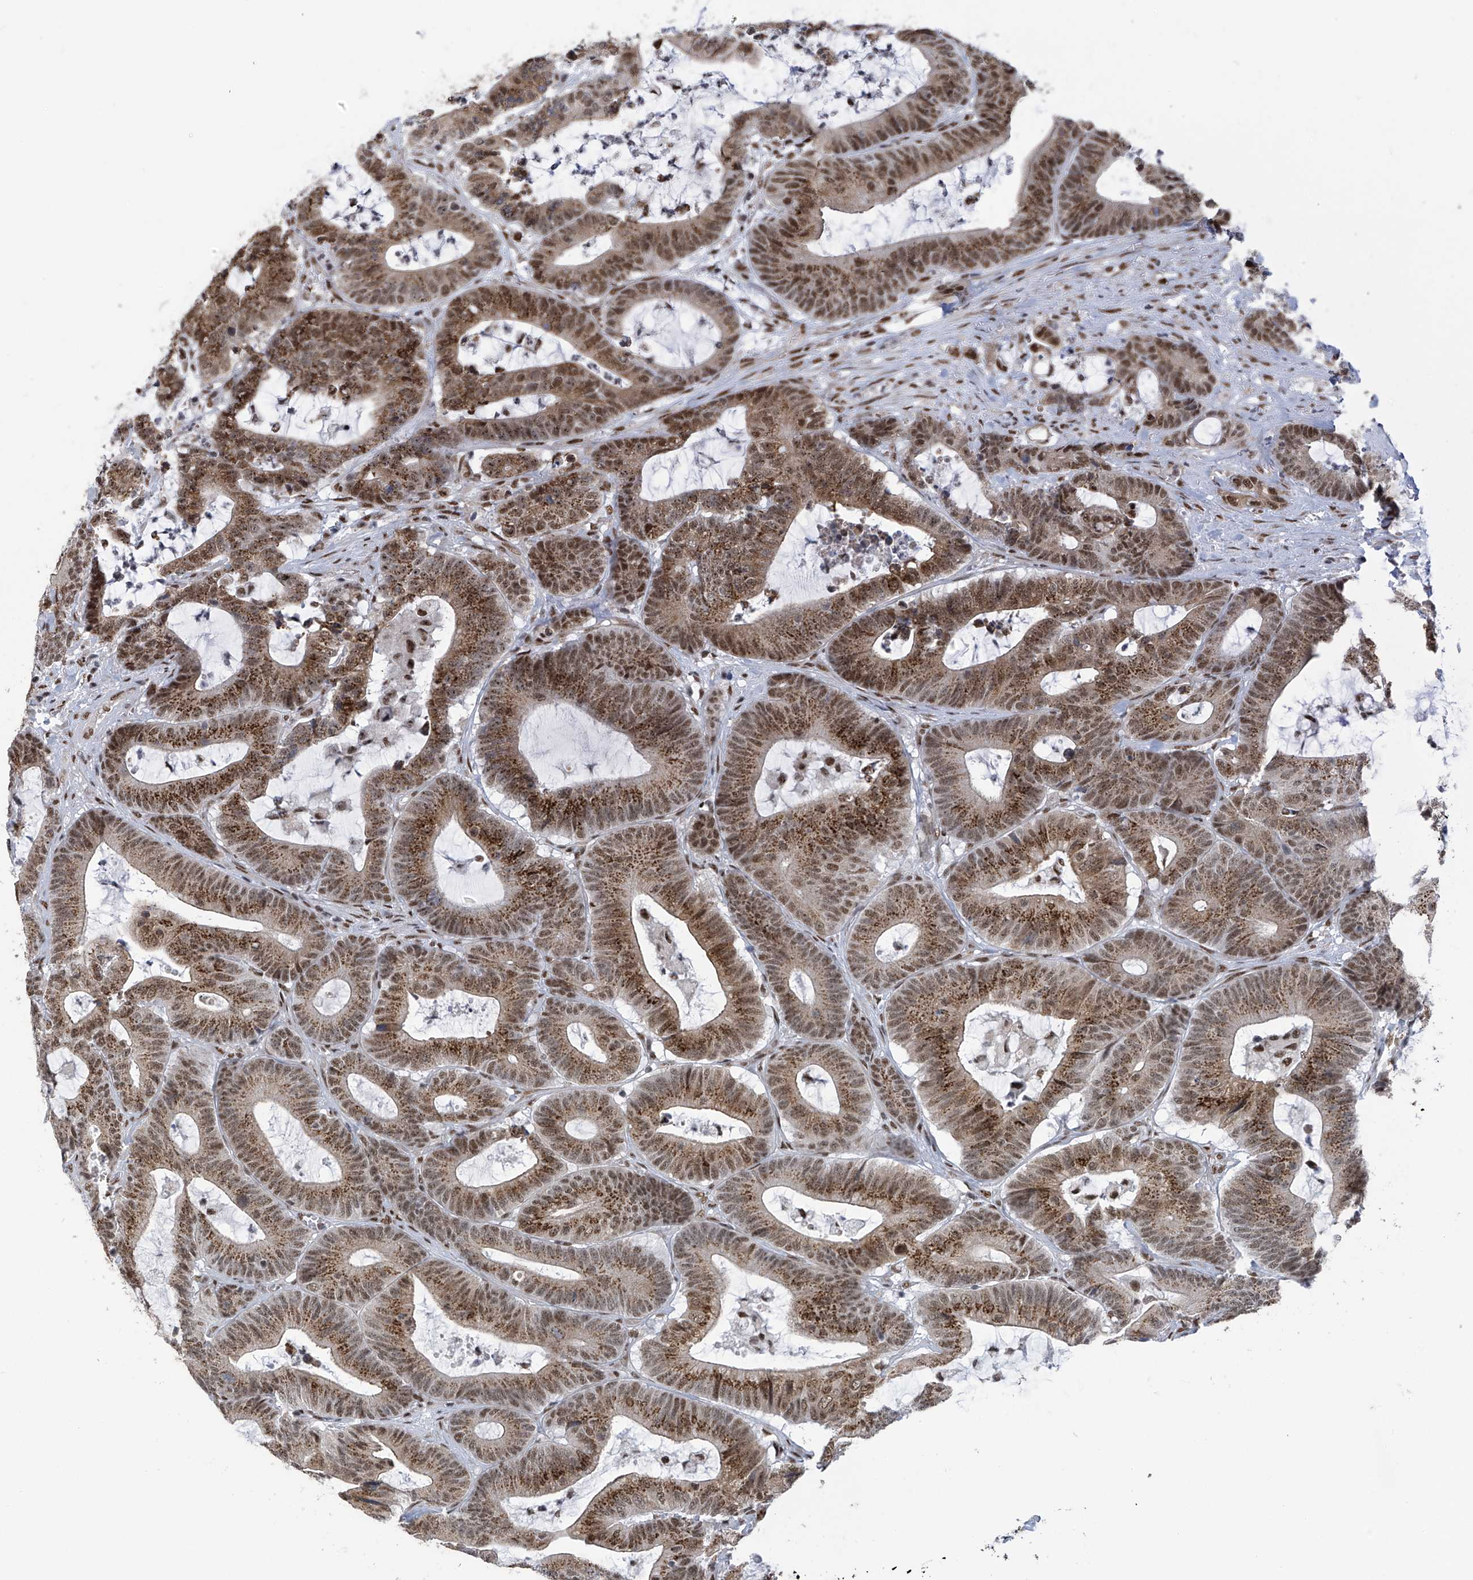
{"staining": {"intensity": "moderate", "quantity": ">75%", "location": "cytoplasmic/membranous,nuclear"}, "tissue": "colorectal cancer", "cell_type": "Tumor cells", "image_type": "cancer", "snomed": [{"axis": "morphology", "description": "Adenocarcinoma, NOS"}, {"axis": "topography", "description": "Colon"}], "caption": "An image of human colorectal adenocarcinoma stained for a protein demonstrates moderate cytoplasmic/membranous and nuclear brown staining in tumor cells.", "gene": "APLF", "patient": {"sex": "female", "age": 84}}